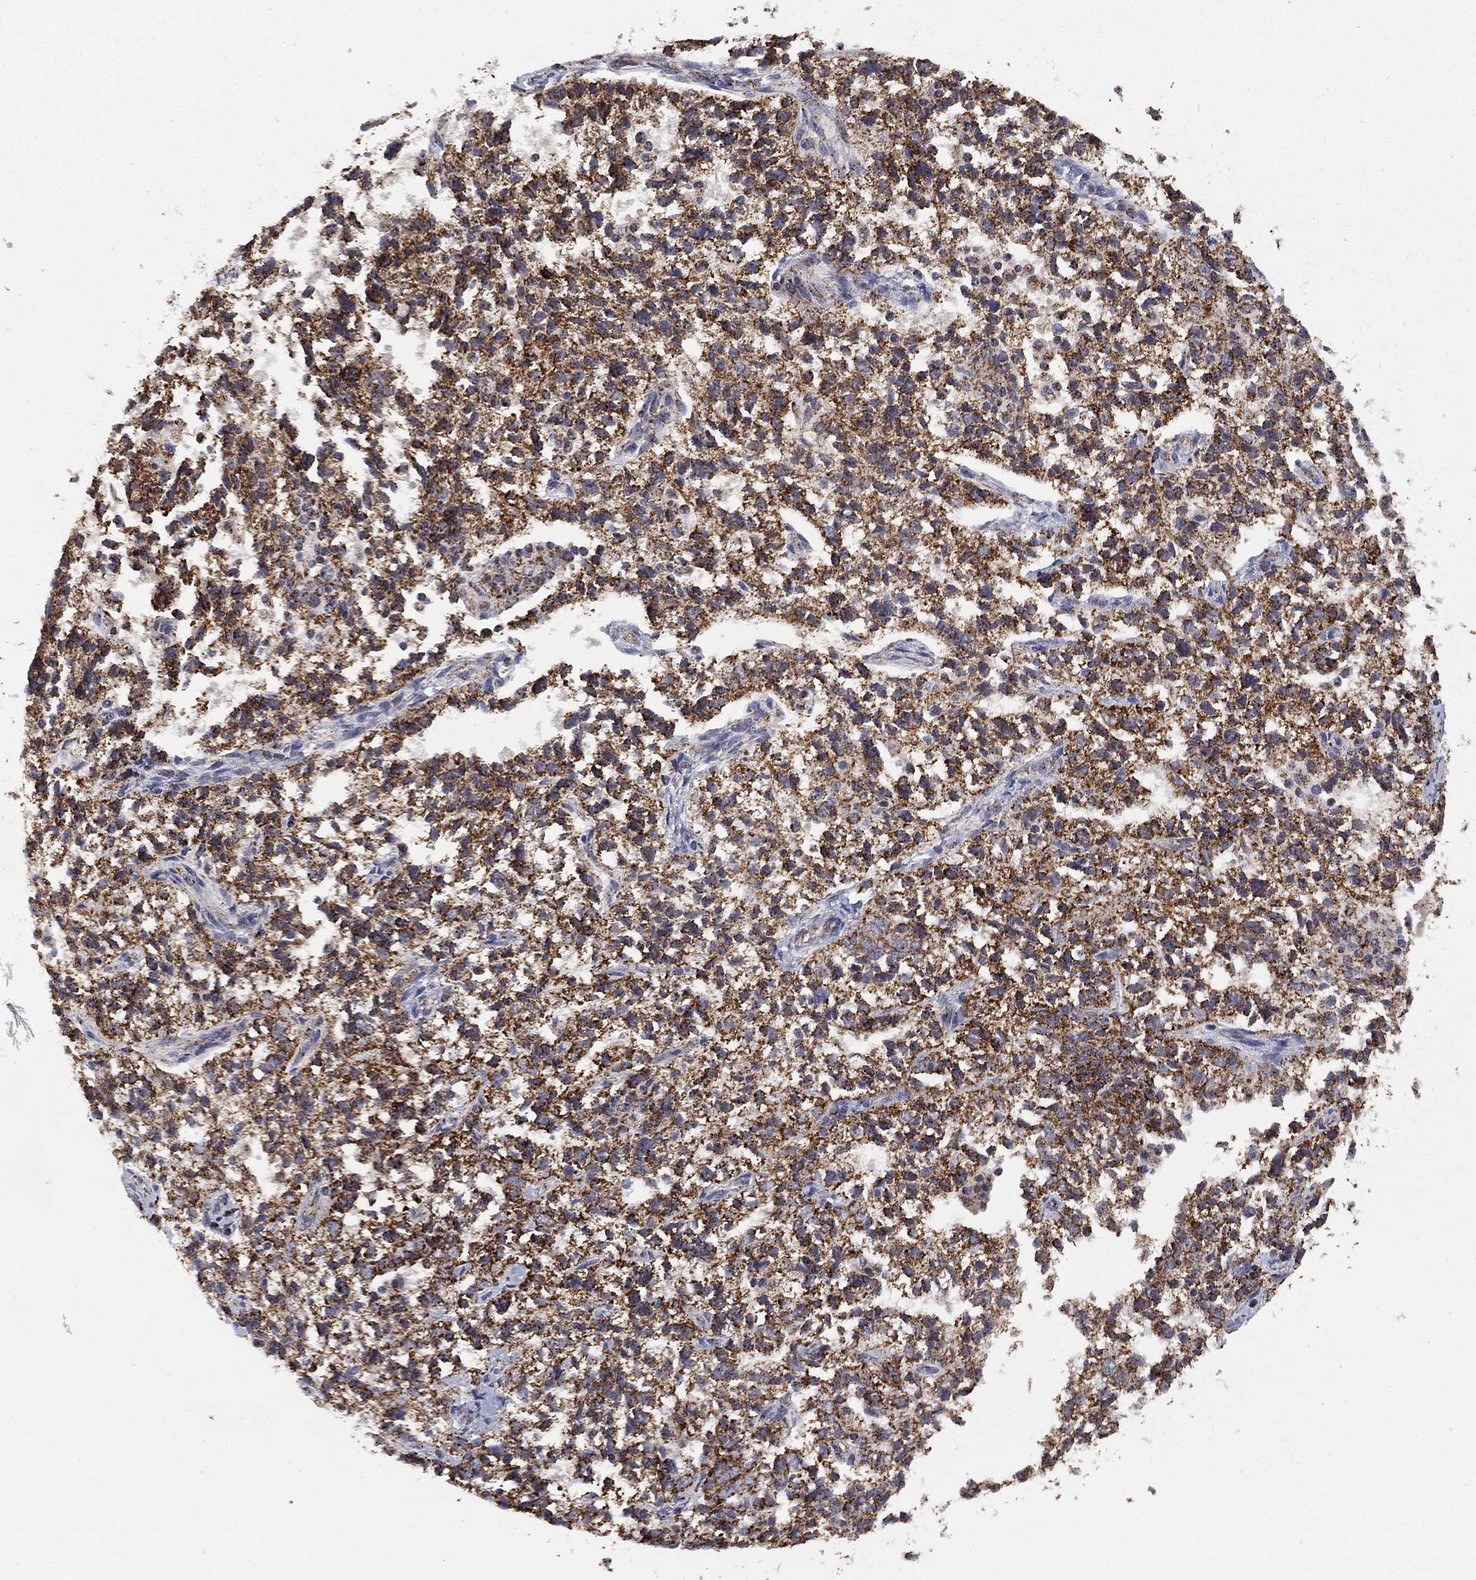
{"staining": {"intensity": "strong", "quantity": ">75%", "location": "cytoplasmic/membranous"}, "tissue": "ovarian cancer", "cell_type": "Tumor cells", "image_type": "cancer", "snomed": [{"axis": "morphology", "description": "Cystadenocarcinoma, serous, NOS"}, {"axis": "topography", "description": "Ovary"}], "caption": "Immunohistochemical staining of human ovarian serous cystadenocarcinoma reveals high levels of strong cytoplasmic/membranous expression in about >75% of tumor cells. The protein is shown in brown color, while the nuclei are stained blue.", "gene": "PPP2R5A", "patient": {"sex": "female", "age": 71}}